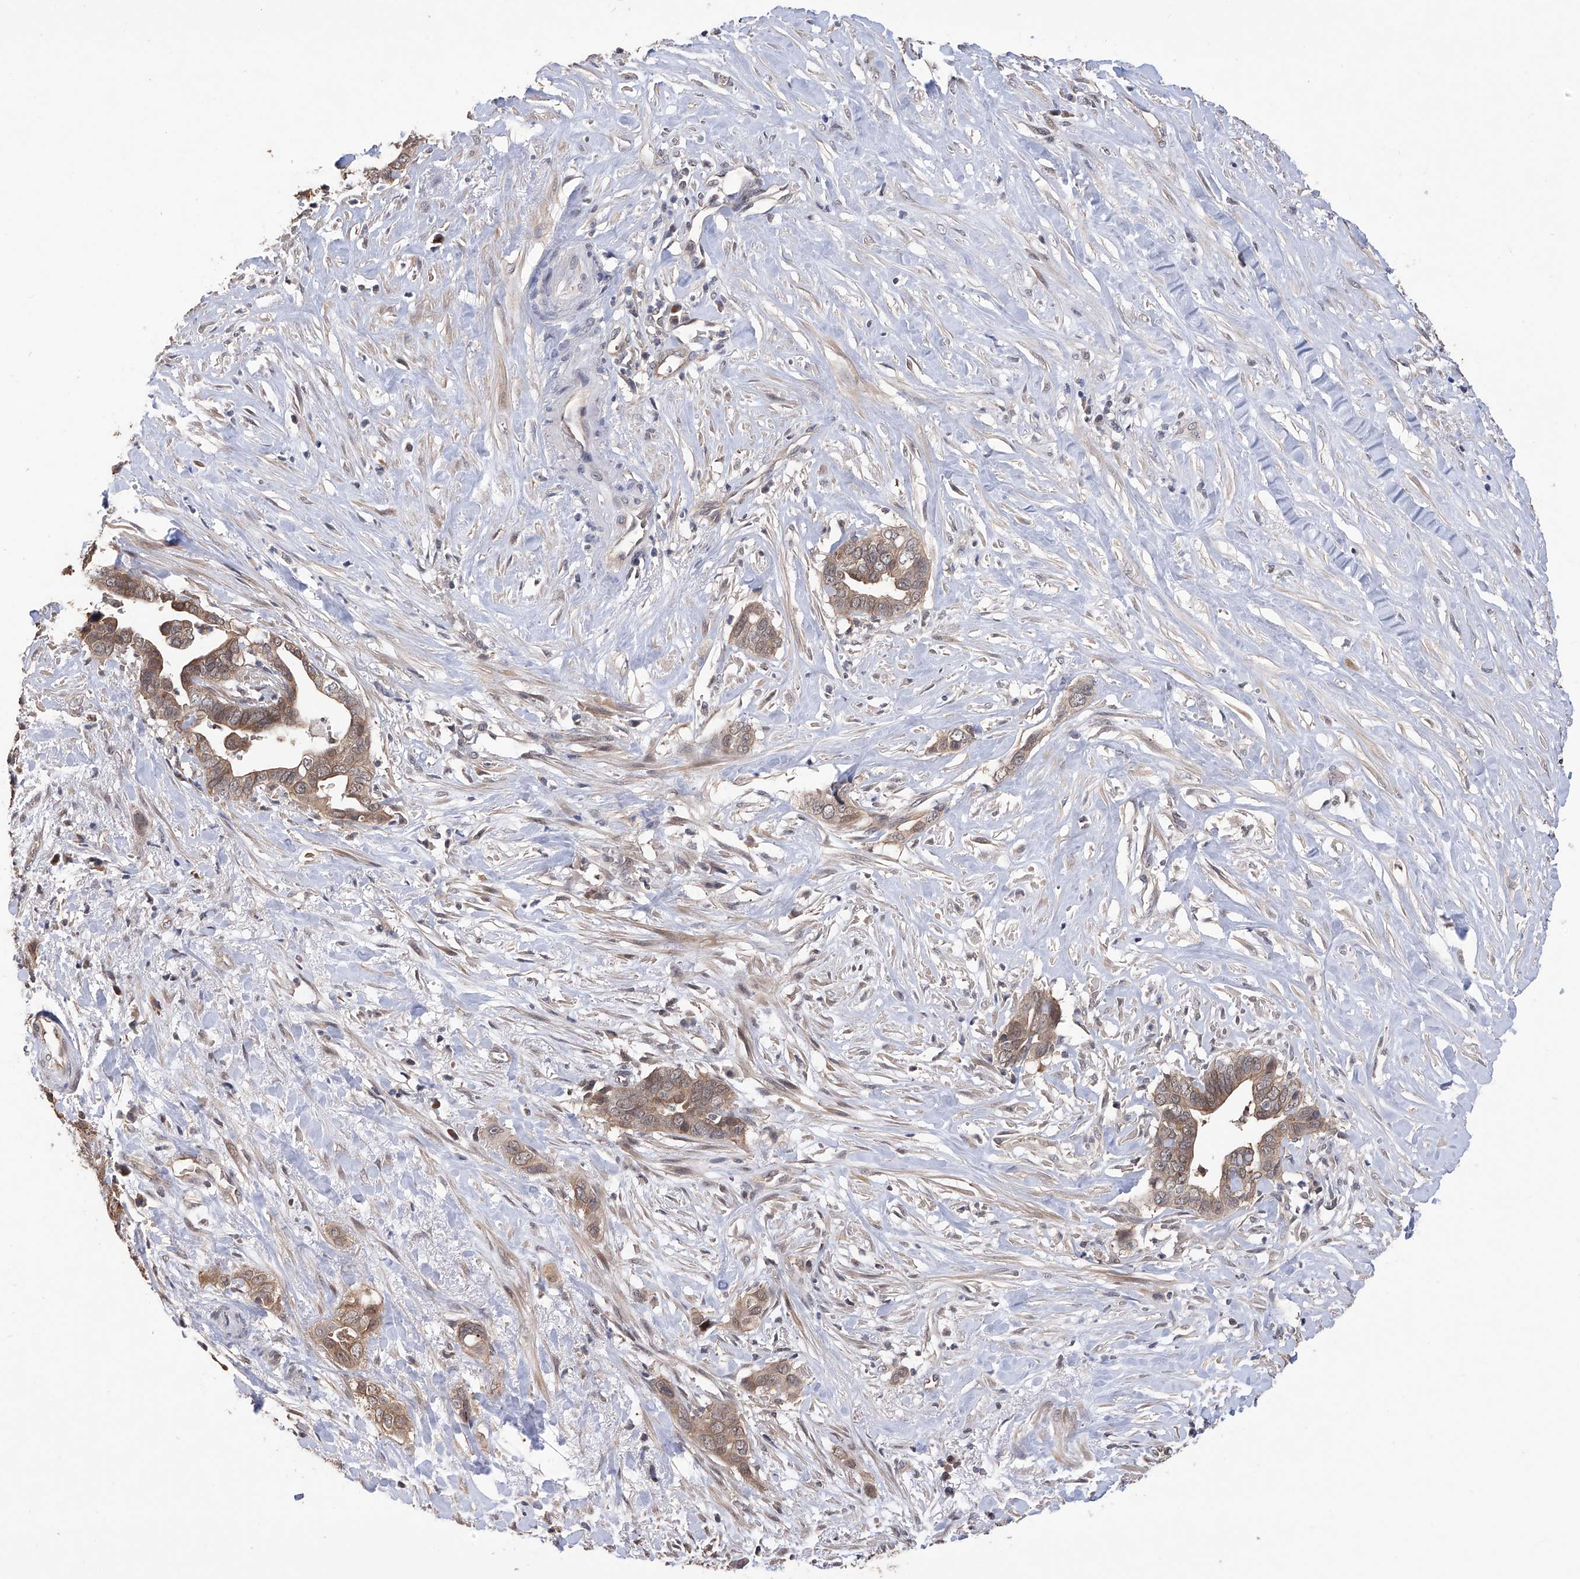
{"staining": {"intensity": "weak", "quantity": ">75%", "location": "cytoplasmic/membranous"}, "tissue": "liver cancer", "cell_type": "Tumor cells", "image_type": "cancer", "snomed": [{"axis": "morphology", "description": "Cholangiocarcinoma"}, {"axis": "topography", "description": "Liver"}], "caption": "Weak cytoplasmic/membranous protein expression is present in about >75% of tumor cells in liver cancer (cholangiocarcinoma).", "gene": "LYSMD4", "patient": {"sex": "female", "age": 79}}